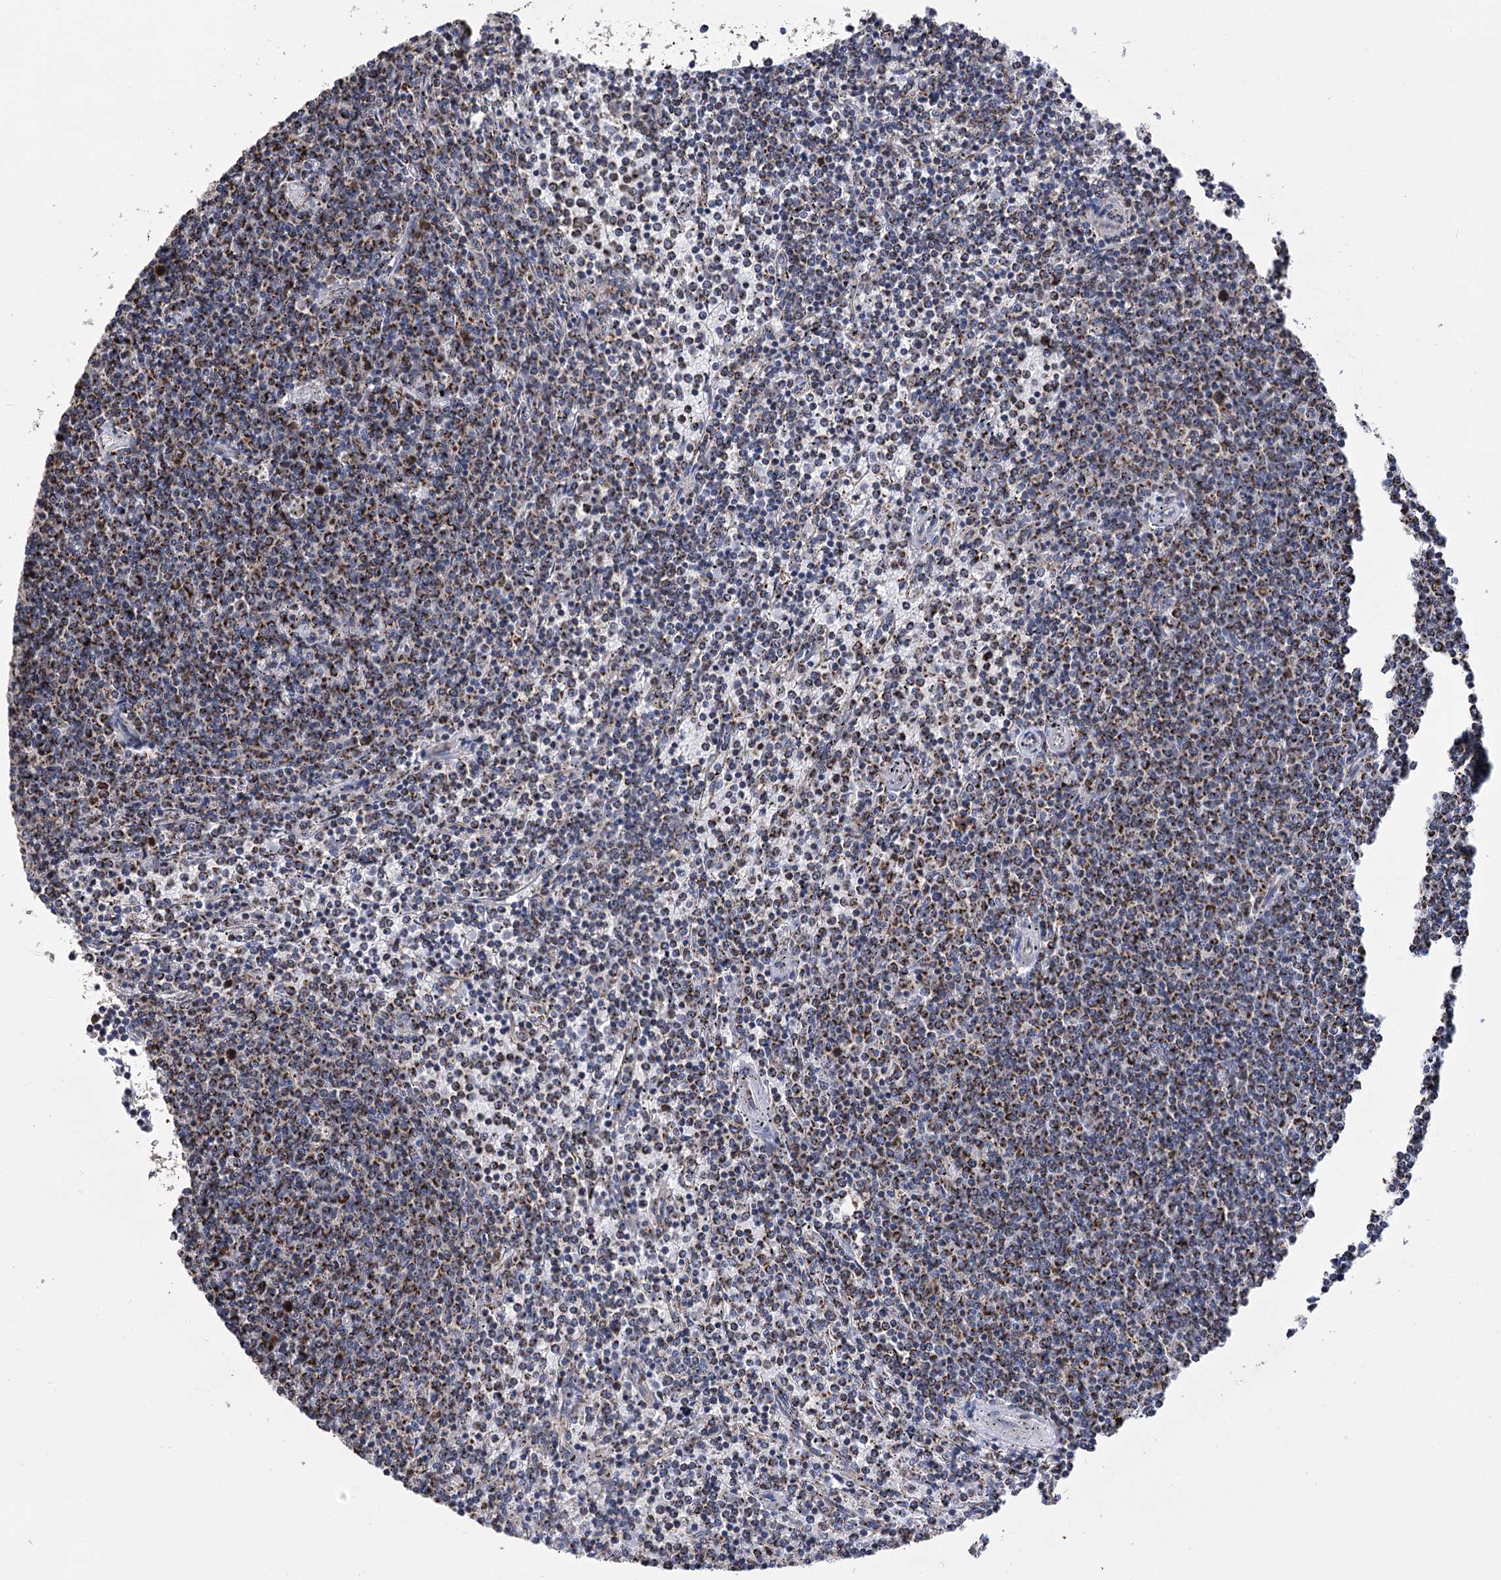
{"staining": {"intensity": "strong", "quantity": "25%-75%", "location": "cytoplasmic/membranous"}, "tissue": "lymphoma", "cell_type": "Tumor cells", "image_type": "cancer", "snomed": [{"axis": "morphology", "description": "Malignant lymphoma, non-Hodgkin's type, Low grade"}, {"axis": "topography", "description": "Spleen"}], "caption": "DAB (3,3'-diaminobenzidine) immunohistochemical staining of low-grade malignant lymphoma, non-Hodgkin's type displays strong cytoplasmic/membranous protein staining in approximately 25%-75% of tumor cells. (DAB = brown stain, brightfield microscopy at high magnification).", "gene": "CCDC73", "patient": {"sex": "female", "age": 50}}